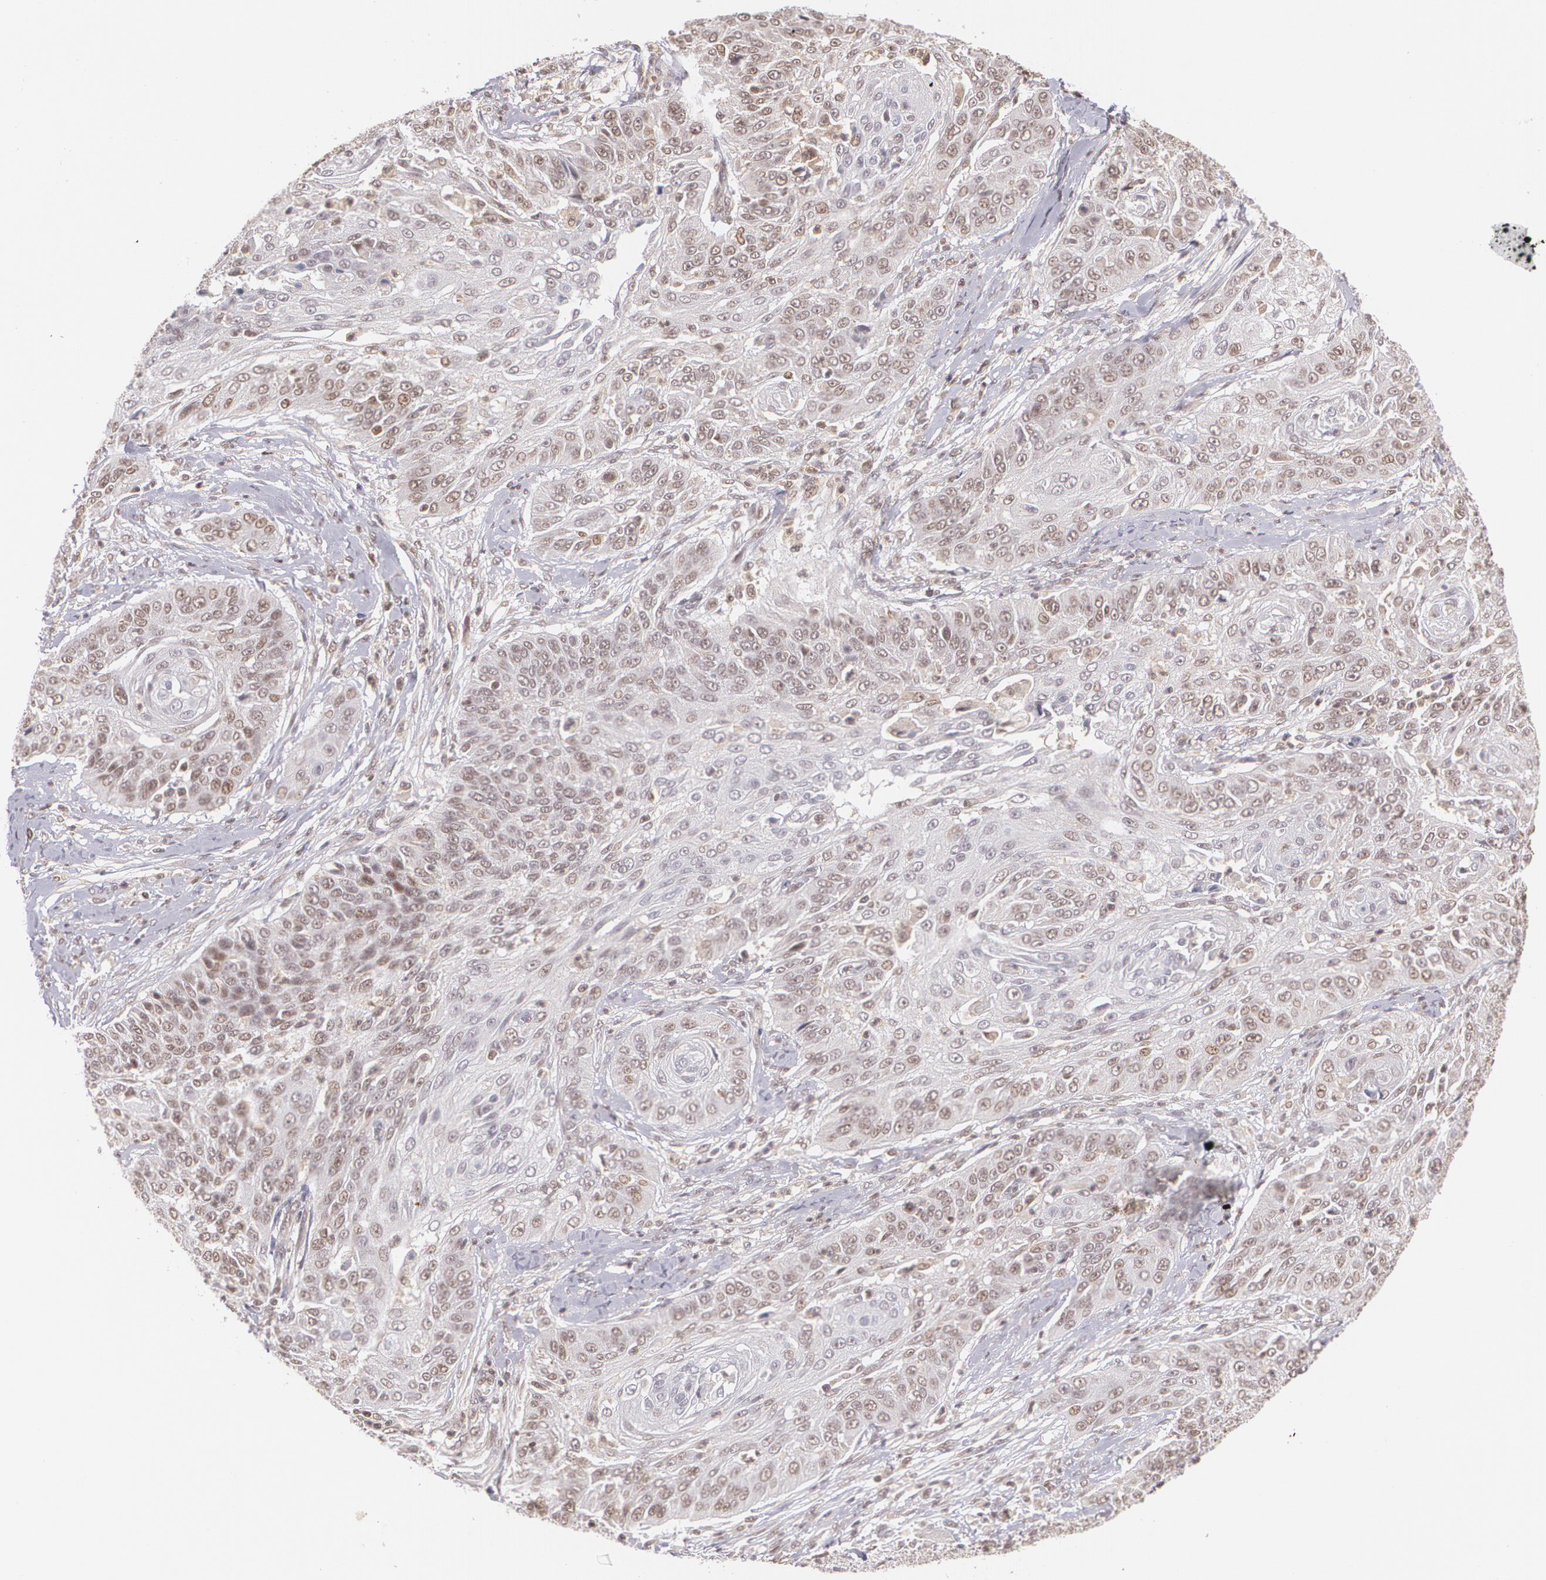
{"staining": {"intensity": "weak", "quantity": "25%-75%", "location": "cytoplasmic/membranous,nuclear"}, "tissue": "cervical cancer", "cell_type": "Tumor cells", "image_type": "cancer", "snomed": [{"axis": "morphology", "description": "Squamous cell carcinoma, NOS"}, {"axis": "topography", "description": "Cervix"}], "caption": "Cervical cancer stained with a brown dye exhibits weak cytoplasmic/membranous and nuclear positive expression in approximately 25%-75% of tumor cells.", "gene": "CUL2", "patient": {"sex": "female", "age": 64}}